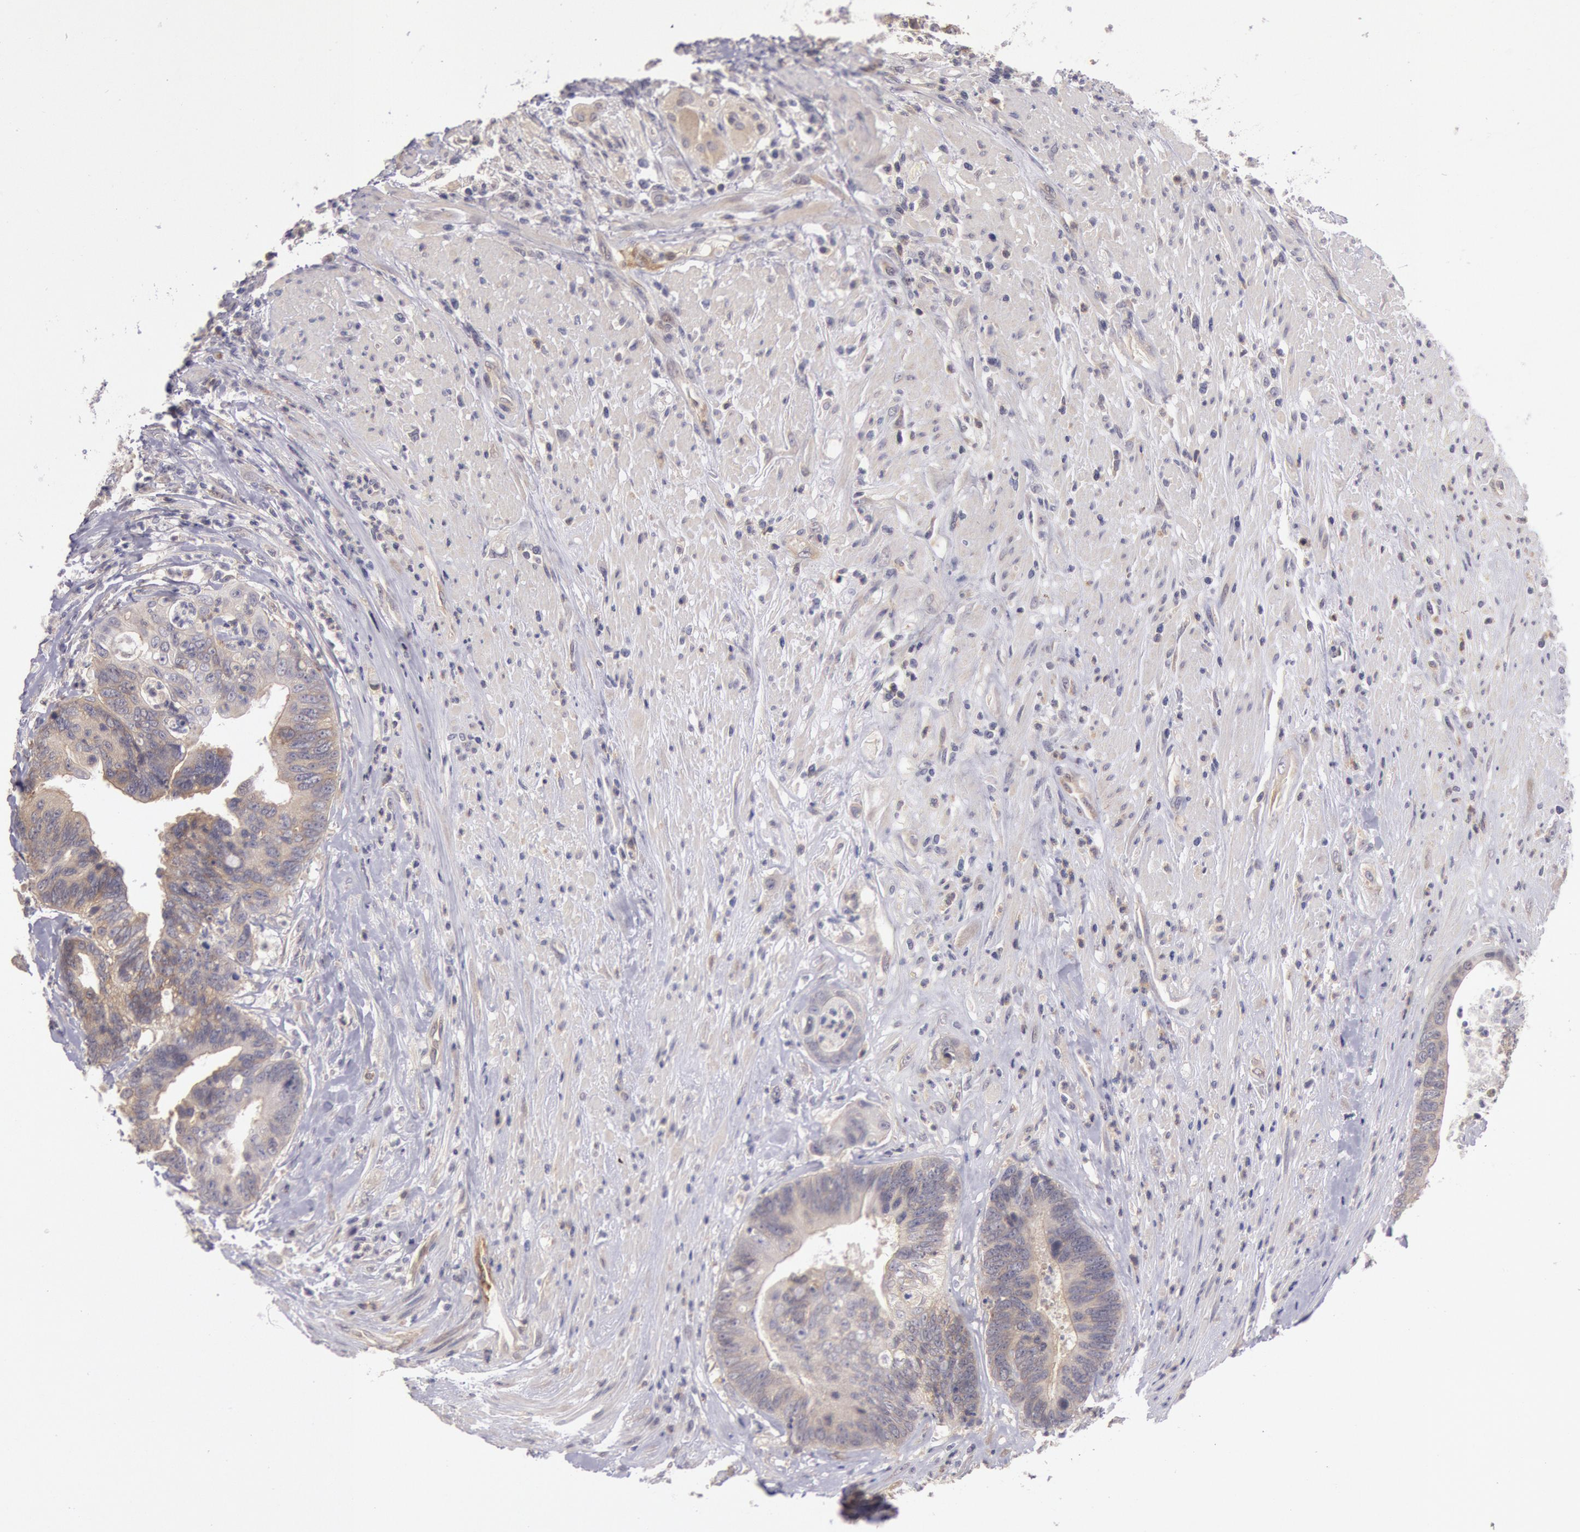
{"staining": {"intensity": "weak", "quantity": ">75%", "location": "cytoplasmic/membranous"}, "tissue": "colorectal cancer", "cell_type": "Tumor cells", "image_type": "cancer", "snomed": [{"axis": "morphology", "description": "Adenocarcinoma, NOS"}, {"axis": "topography", "description": "Rectum"}], "caption": "Adenocarcinoma (colorectal) stained with a brown dye reveals weak cytoplasmic/membranous positive expression in about >75% of tumor cells.", "gene": "NMT2", "patient": {"sex": "female", "age": 65}}